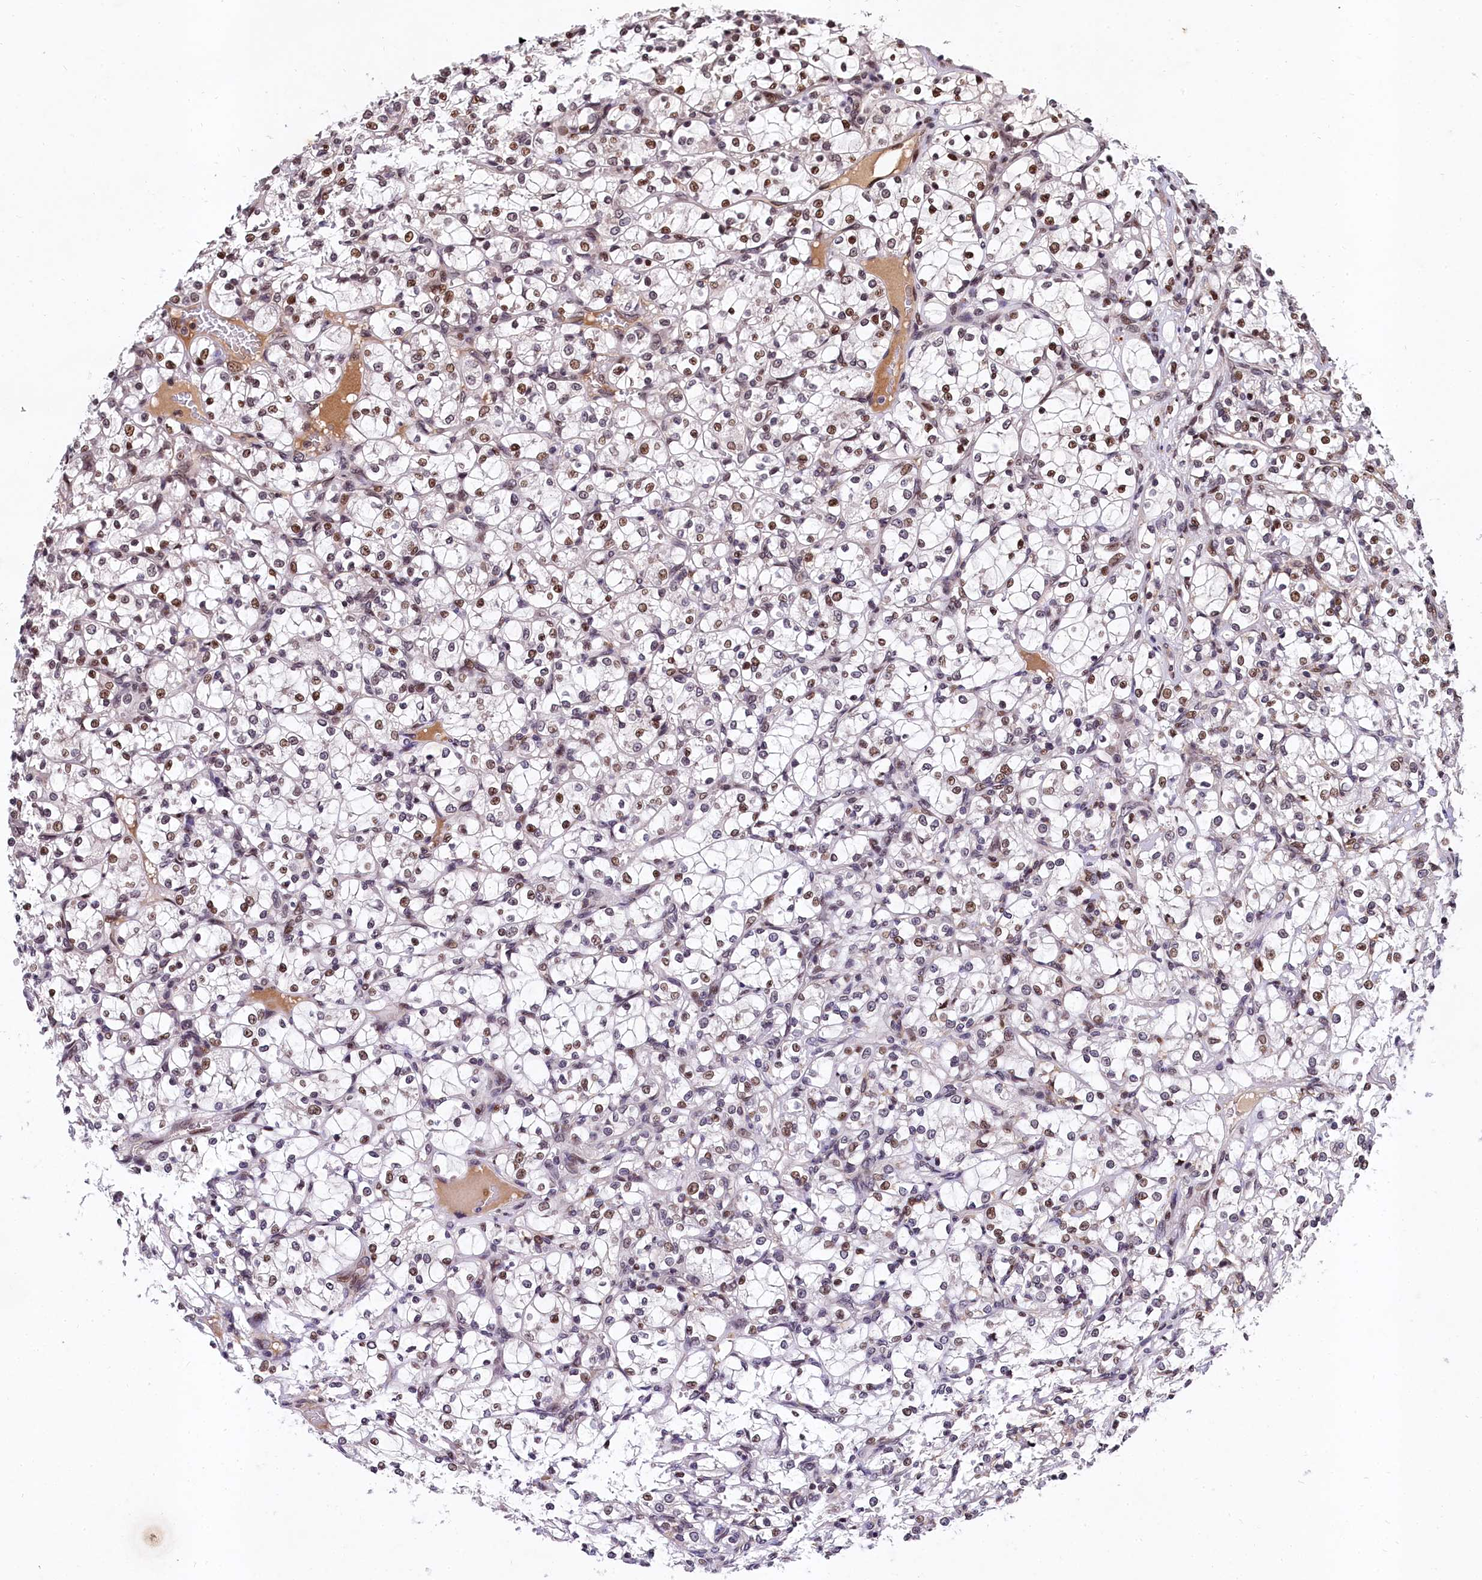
{"staining": {"intensity": "moderate", "quantity": "25%-75%", "location": "nuclear"}, "tissue": "renal cancer", "cell_type": "Tumor cells", "image_type": "cancer", "snomed": [{"axis": "morphology", "description": "Adenocarcinoma, NOS"}, {"axis": "topography", "description": "Kidney"}], "caption": "High-magnification brightfield microscopy of renal adenocarcinoma stained with DAB (3,3'-diaminobenzidine) (brown) and counterstained with hematoxylin (blue). tumor cells exhibit moderate nuclear expression is present in about25%-75% of cells. (IHC, brightfield microscopy, high magnification).", "gene": "FAM217B", "patient": {"sex": "female", "age": 69}}